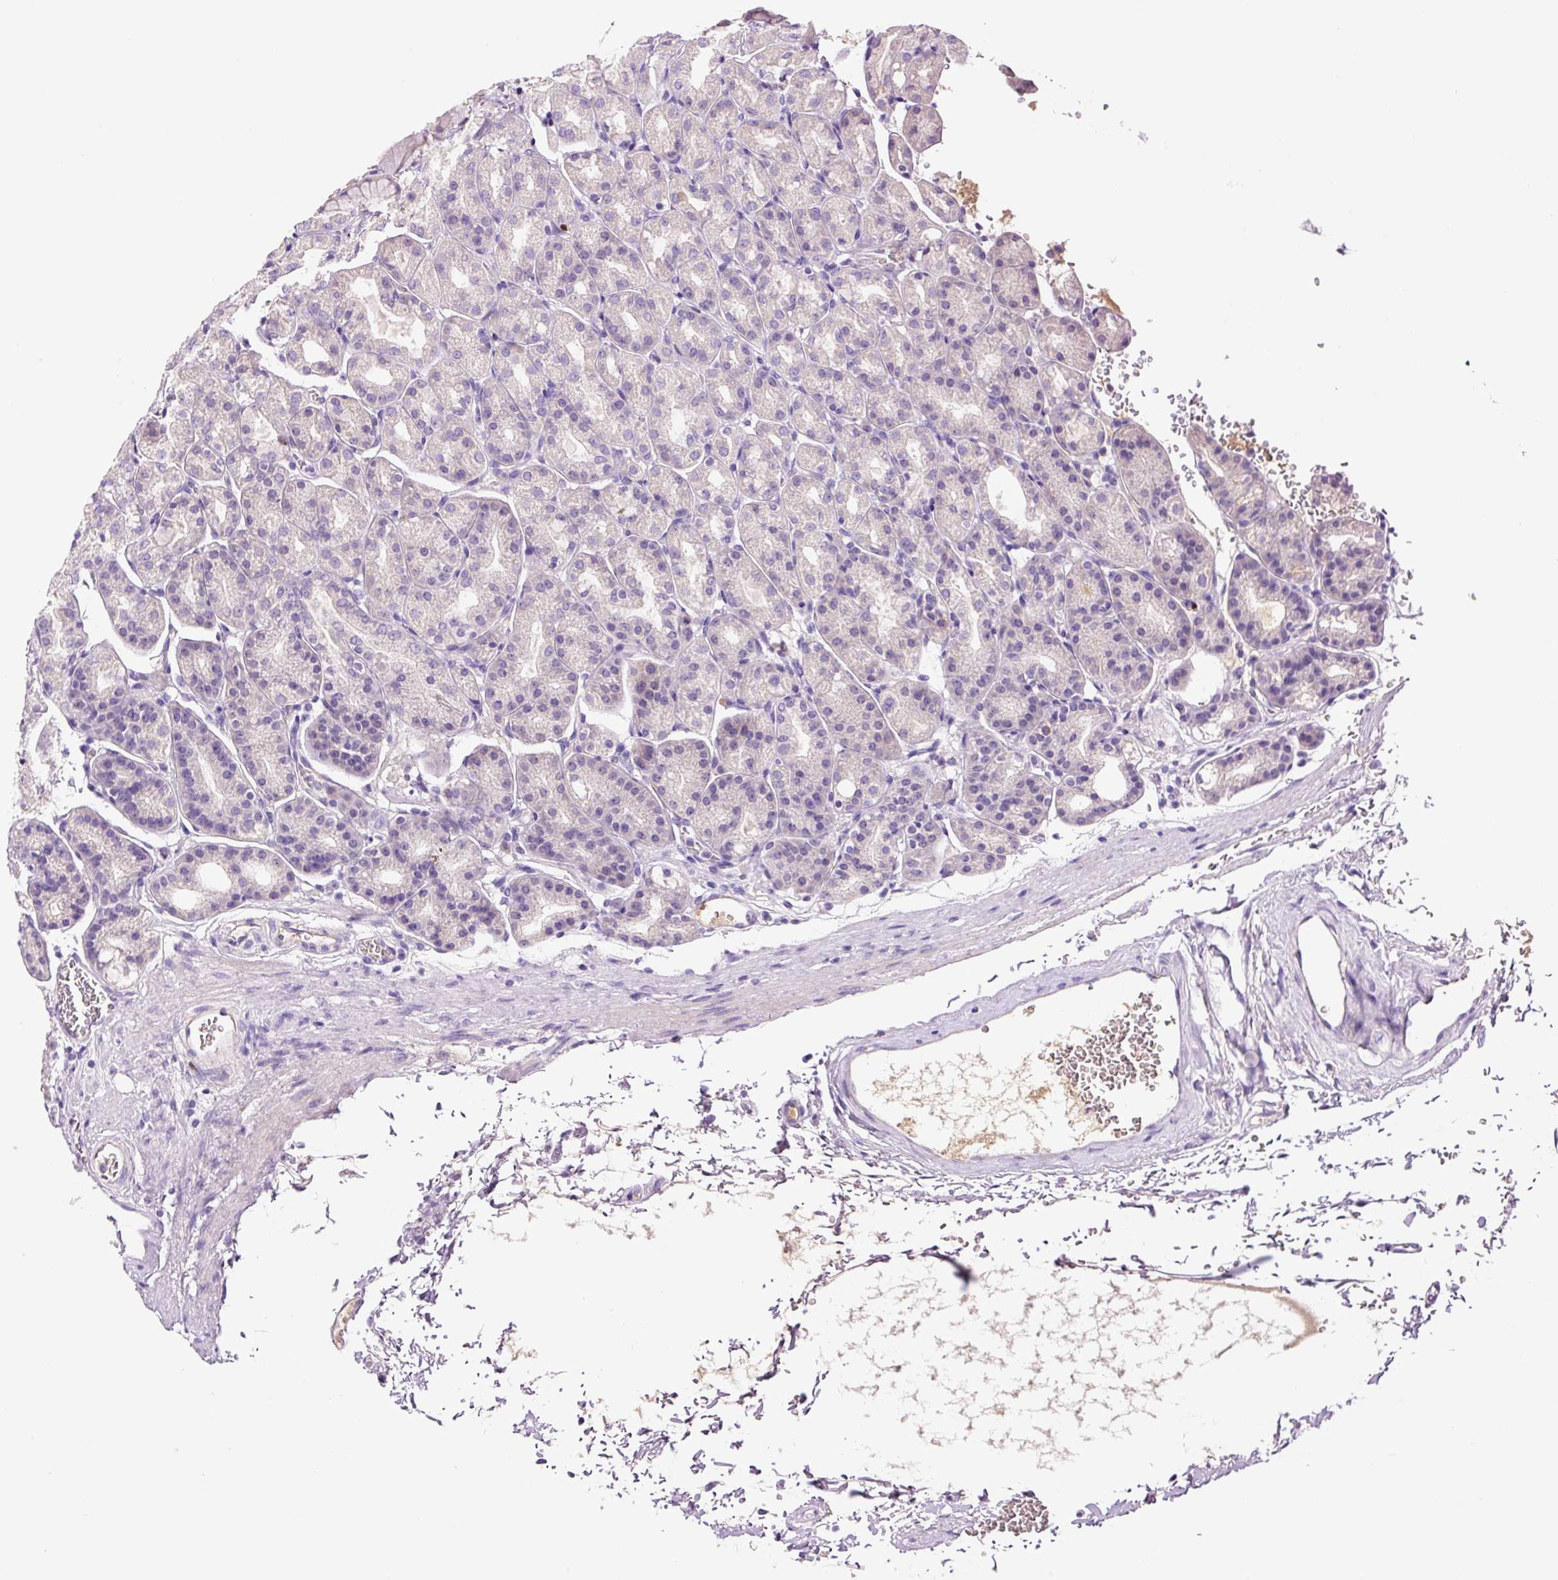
{"staining": {"intensity": "weak", "quantity": "<25%", "location": "cytoplasmic/membranous"}, "tissue": "stomach", "cell_type": "Glandular cells", "image_type": "normal", "snomed": [{"axis": "morphology", "description": "Normal tissue, NOS"}, {"axis": "topography", "description": "Stomach, upper"}], "caption": "A photomicrograph of stomach stained for a protein exhibits no brown staining in glandular cells.", "gene": "DPPA4", "patient": {"sex": "female", "age": 81}}